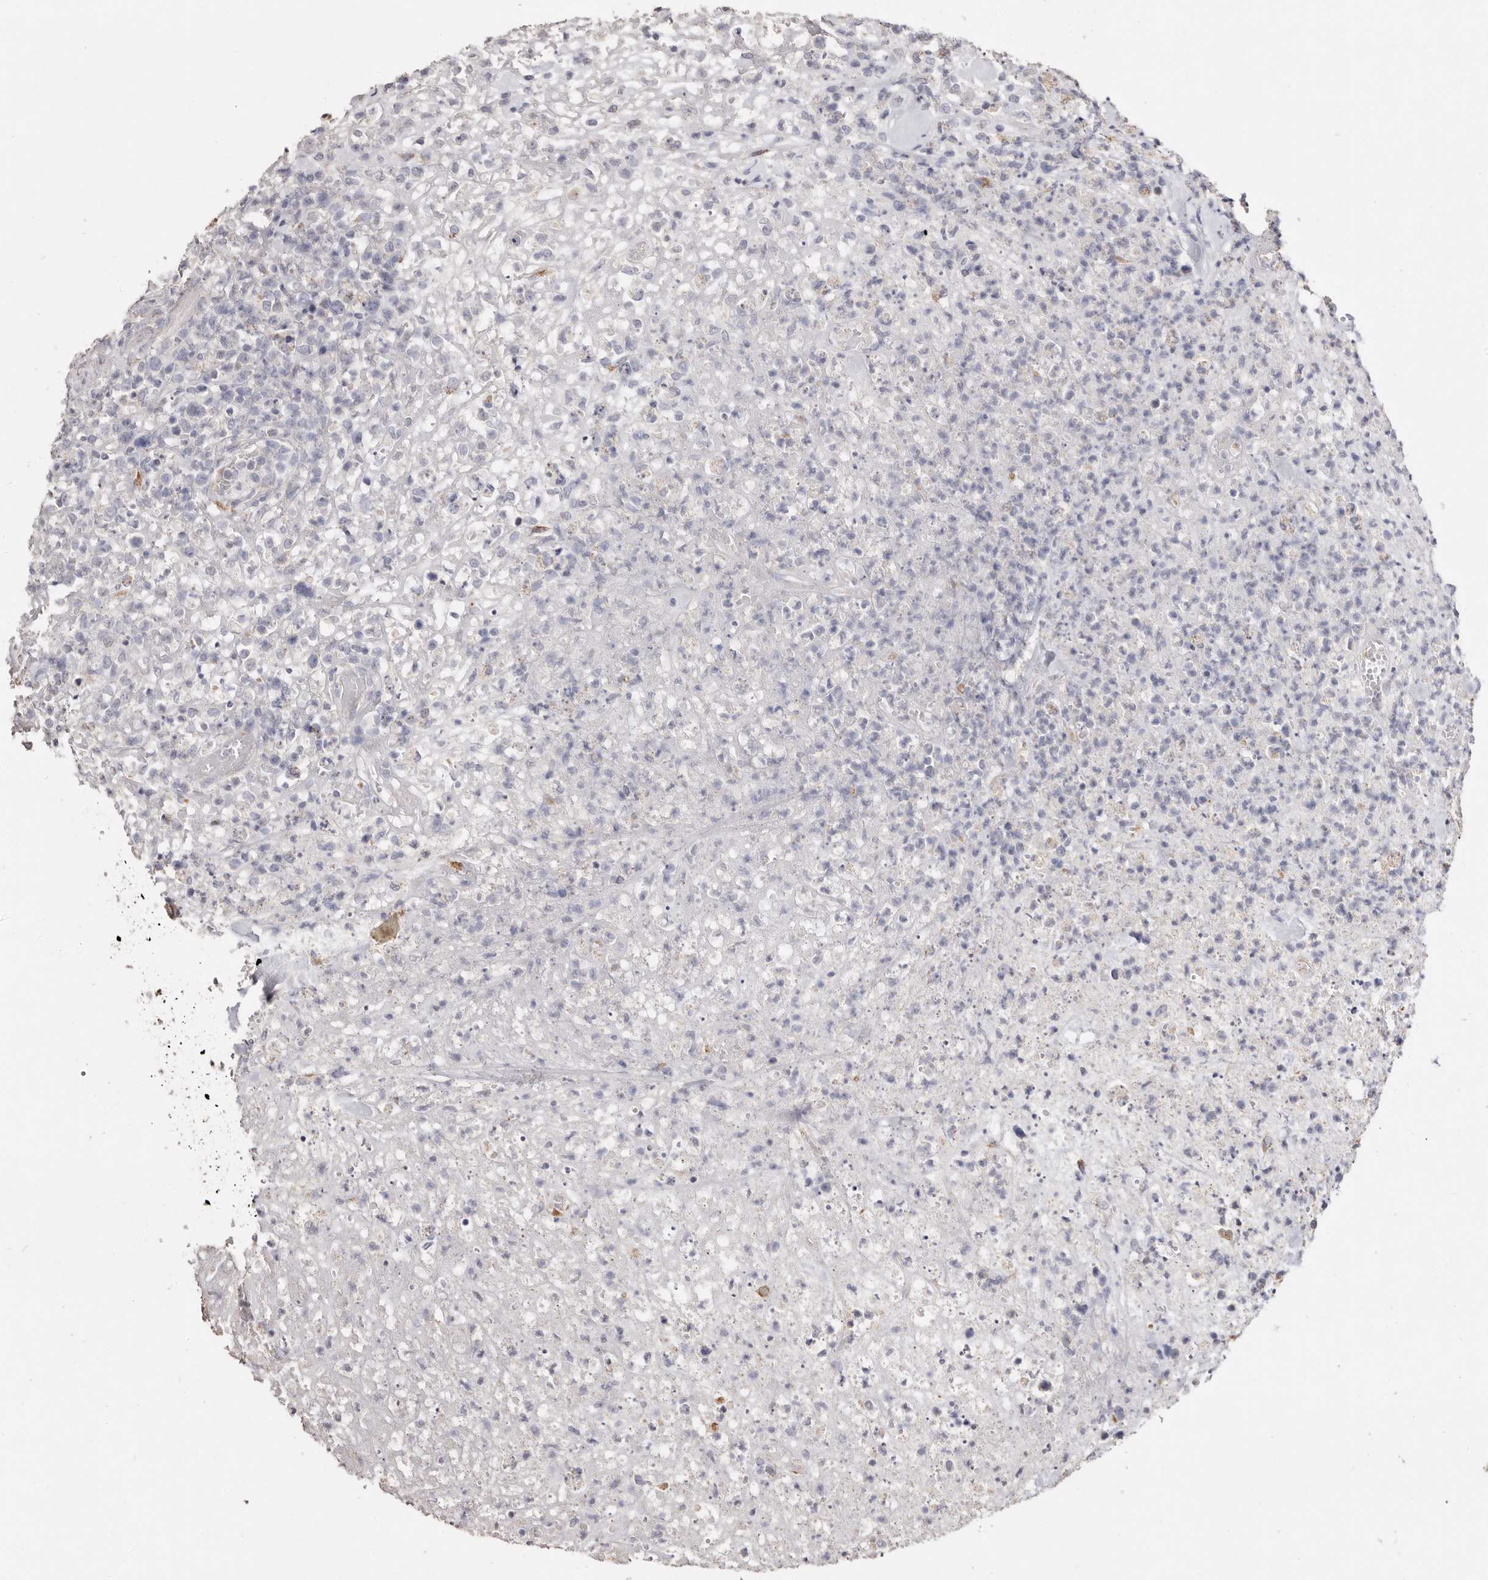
{"staining": {"intensity": "negative", "quantity": "none", "location": "none"}, "tissue": "lymphoma", "cell_type": "Tumor cells", "image_type": "cancer", "snomed": [{"axis": "morphology", "description": "Malignant lymphoma, non-Hodgkin's type, High grade"}, {"axis": "topography", "description": "Colon"}], "caption": "A high-resolution histopathology image shows IHC staining of high-grade malignant lymphoma, non-Hodgkin's type, which shows no significant staining in tumor cells.", "gene": "LGALS7B", "patient": {"sex": "female", "age": 53}}